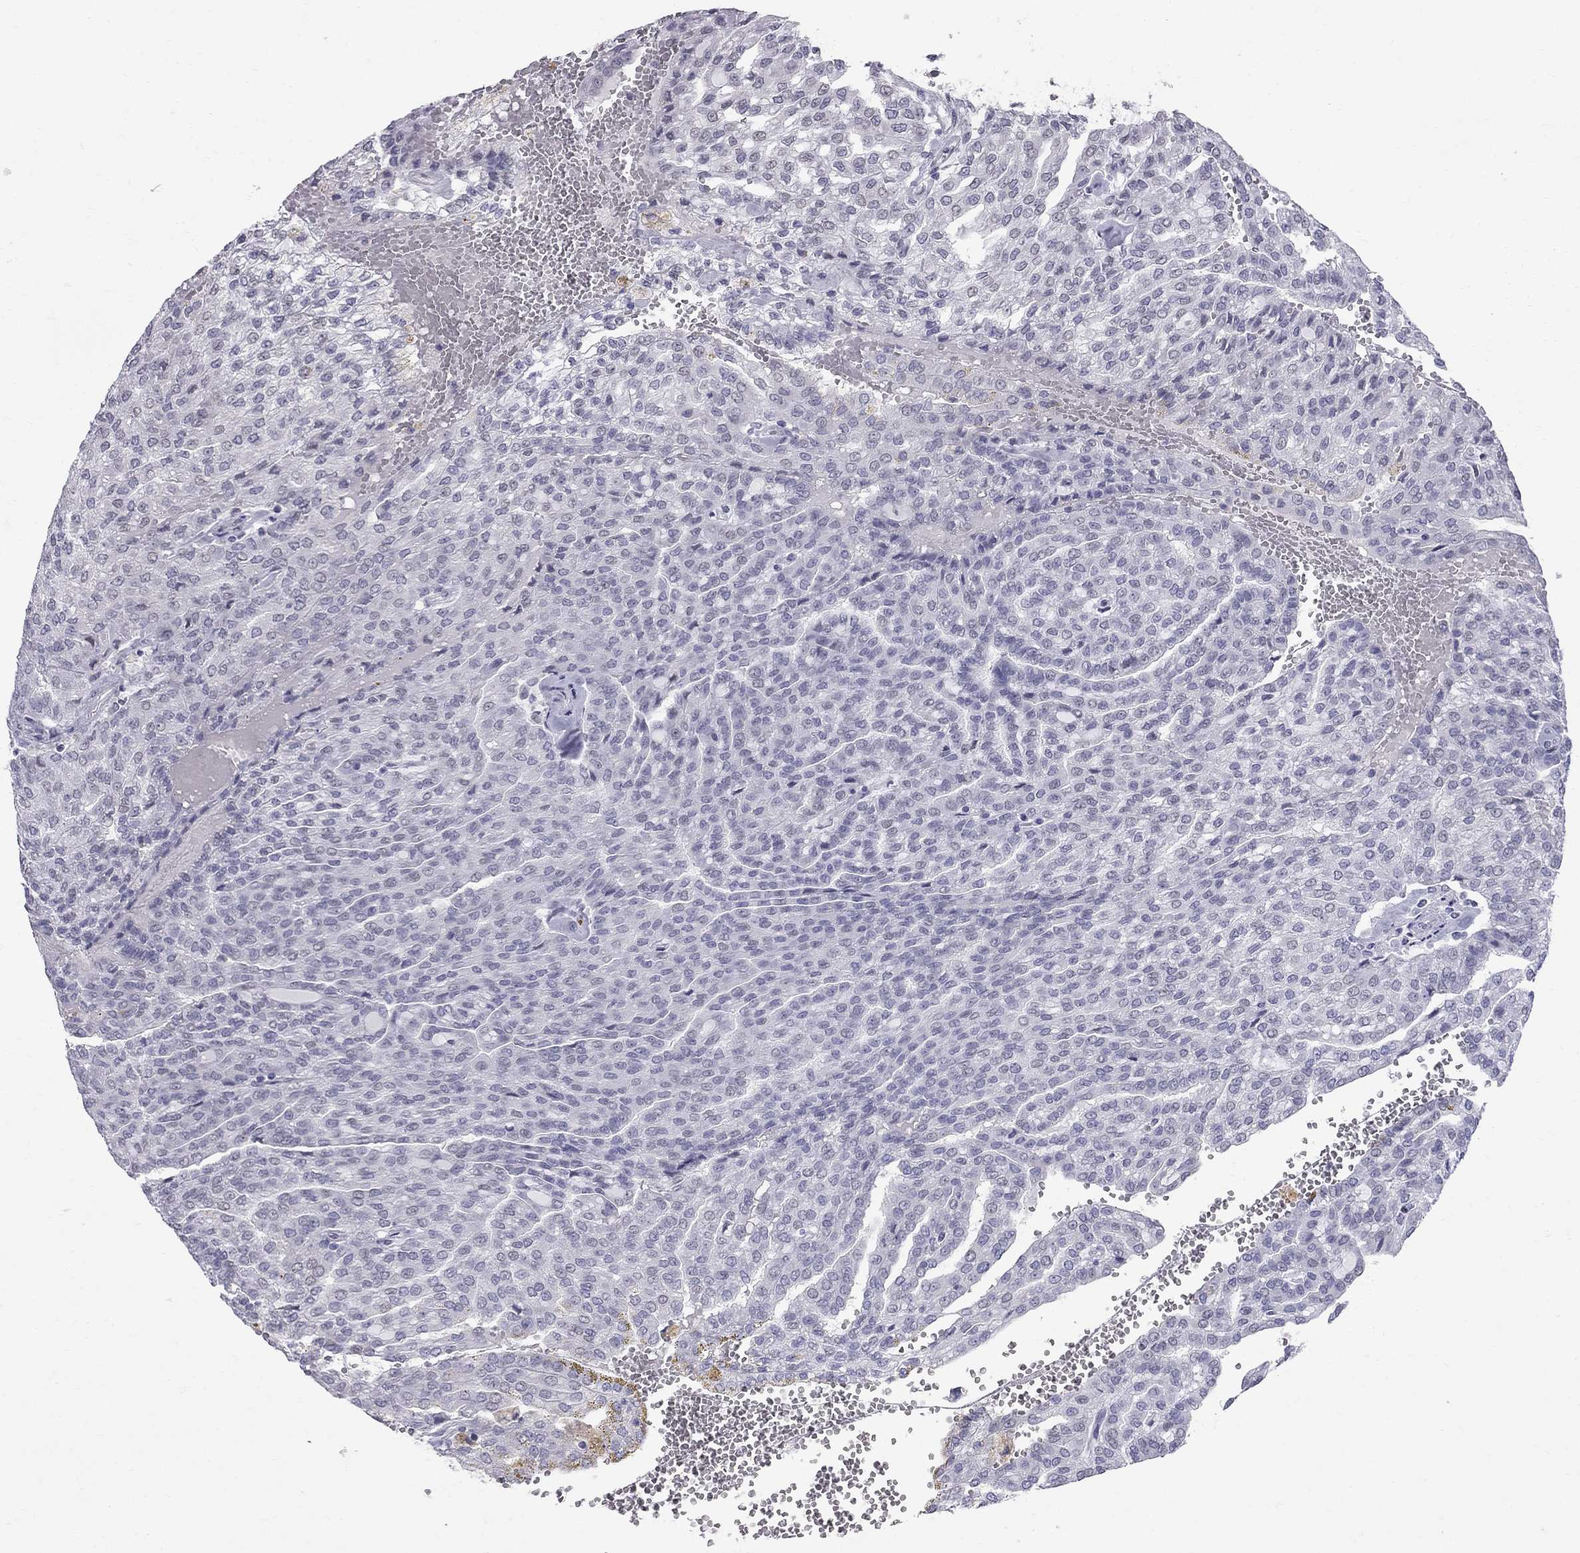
{"staining": {"intensity": "negative", "quantity": "none", "location": "none"}, "tissue": "renal cancer", "cell_type": "Tumor cells", "image_type": "cancer", "snomed": [{"axis": "morphology", "description": "Adenocarcinoma, NOS"}, {"axis": "topography", "description": "Kidney"}], "caption": "IHC micrograph of renal cancer stained for a protein (brown), which displays no expression in tumor cells.", "gene": "MUC15", "patient": {"sex": "male", "age": 63}}